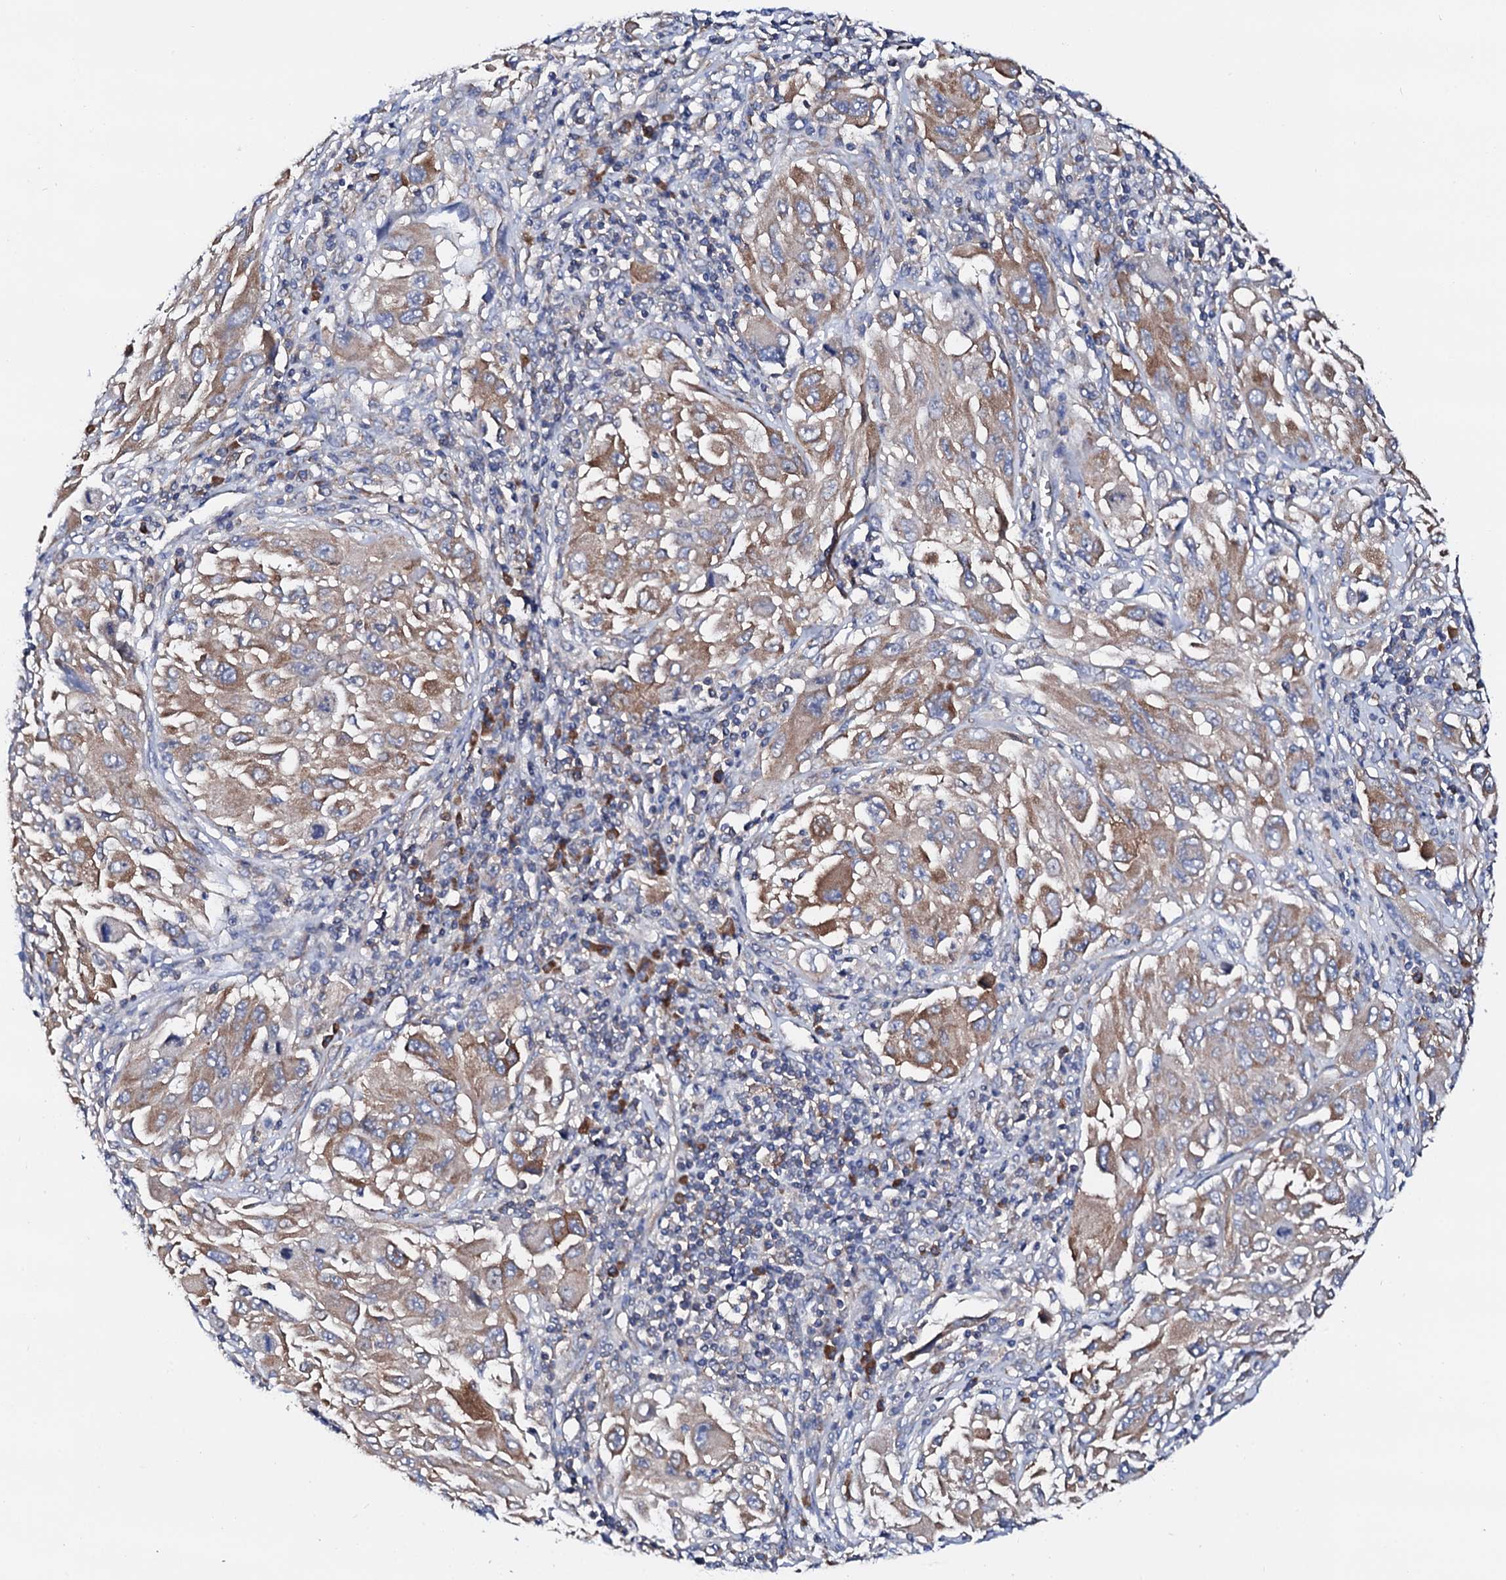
{"staining": {"intensity": "moderate", "quantity": "25%-75%", "location": "cytoplasmic/membranous"}, "tissue": "melanoma", "cell_type": "Tumor cells", "image_type": "cancer", "snomed": [{"axis": "morphology", "description": "Malignant melanoma, NOS"}, {"axis": "topography", "description": "Skin"}], "caption": "Malignant melanoma stained with IHC shows moderate cytoplasmic/membranous positivity in approximately 25%-75% of tumor cells.", "gene": "NUP58", "patient": {"sex": "female", "age": 91}}